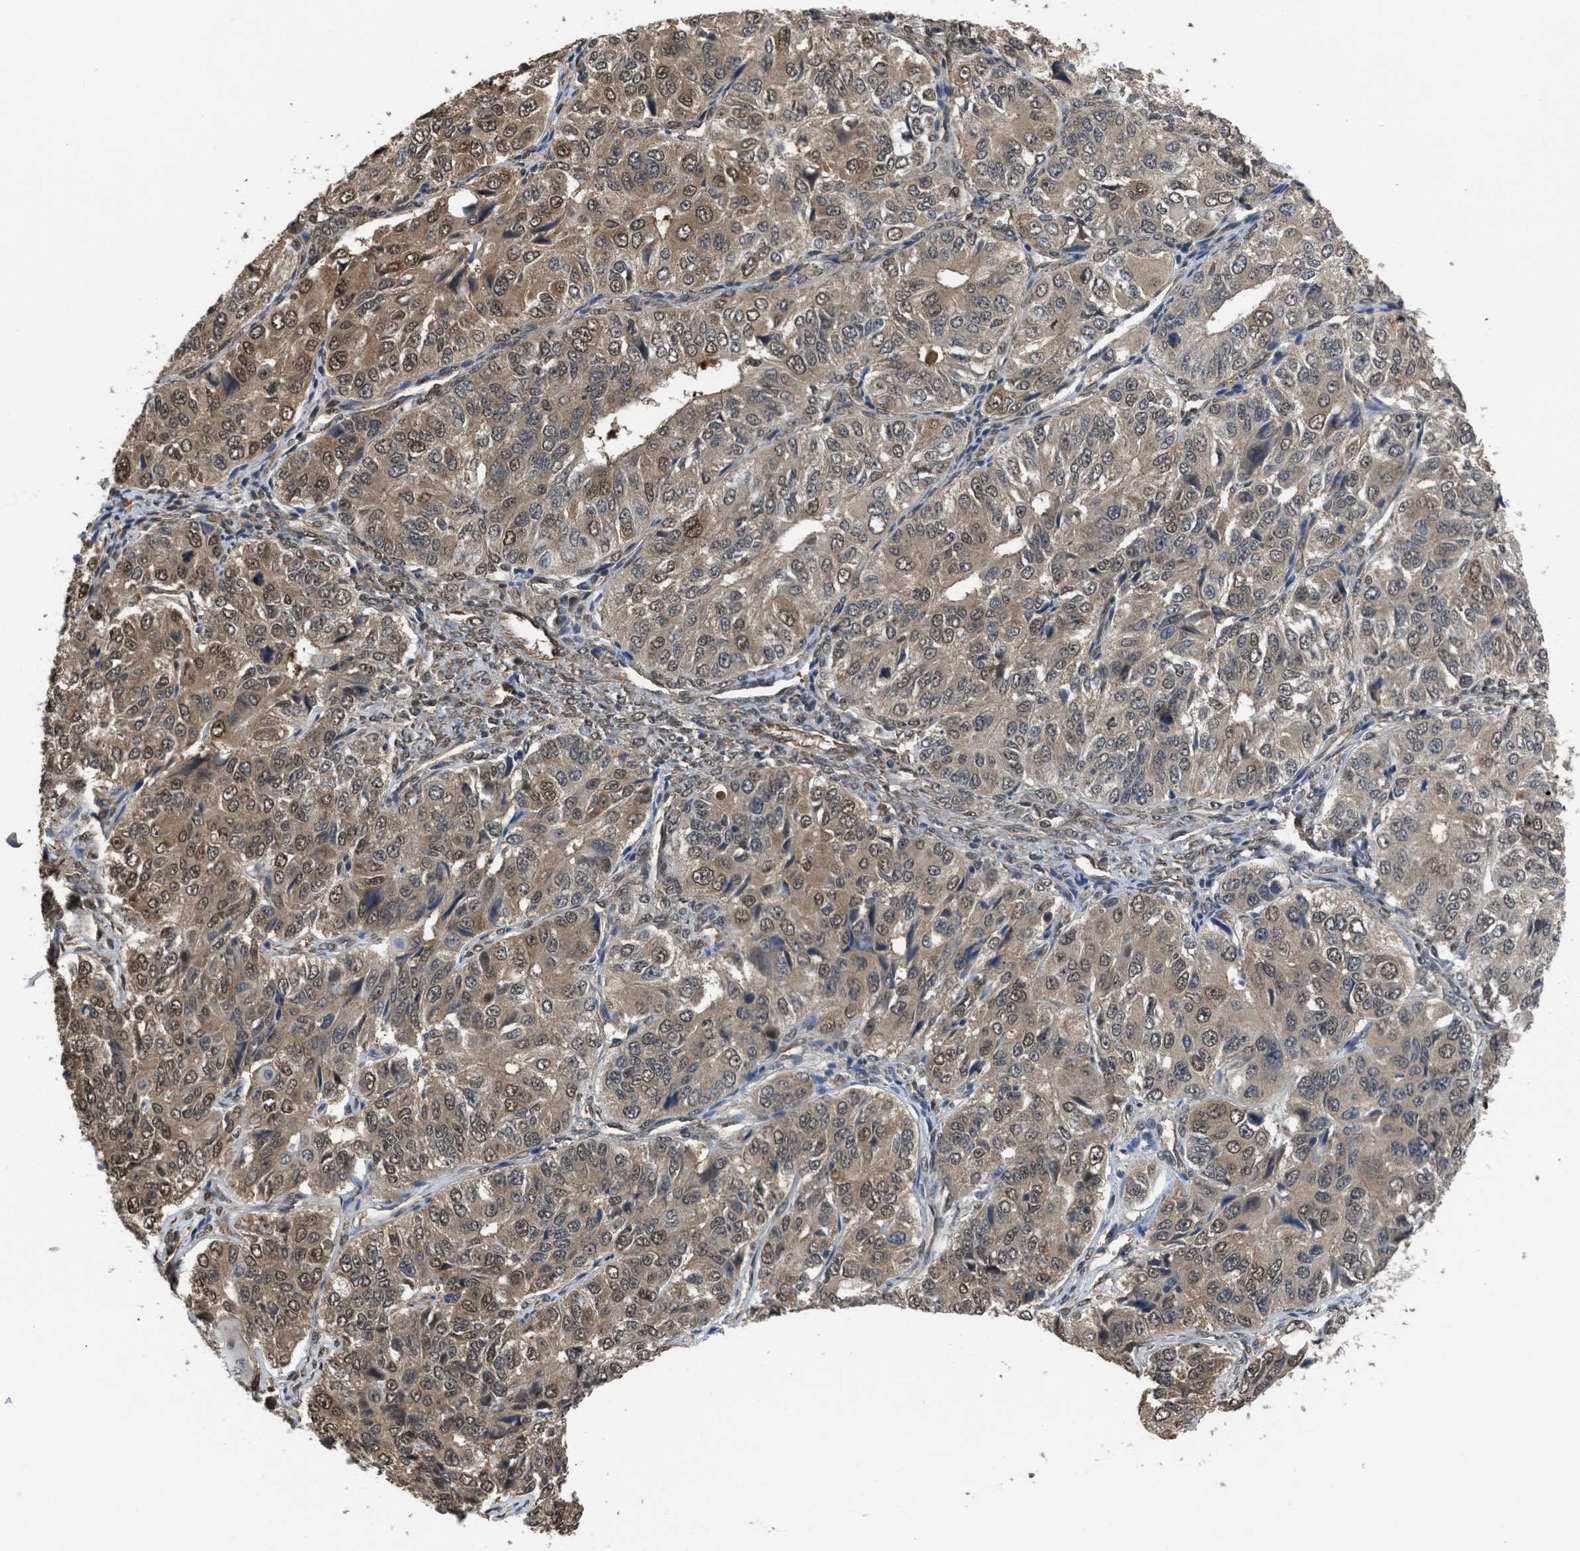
{"staining": {"intensity": "moderate", "quantity": ">75%", "location": "cytoplasmic/membranous,nuclear"}, "tissue": "ovarian cancer", "cell_type": "Tumor cells", "image_type": "cancer", "snomed": [{"axis": "morphology", "description": "Carcinoma, endometroid"}, {"axis": "topography", "description": "Ovary"}], "caption": "Immunohistochemical staining of ovarian cancer (endometroid carcinoma) displays moderate cytoplasmic/membranous and nuclear protein staining in about >75% of tumor cells.", "gene": "YWHAG", "patient": {"sex": "female", "age": 51}}